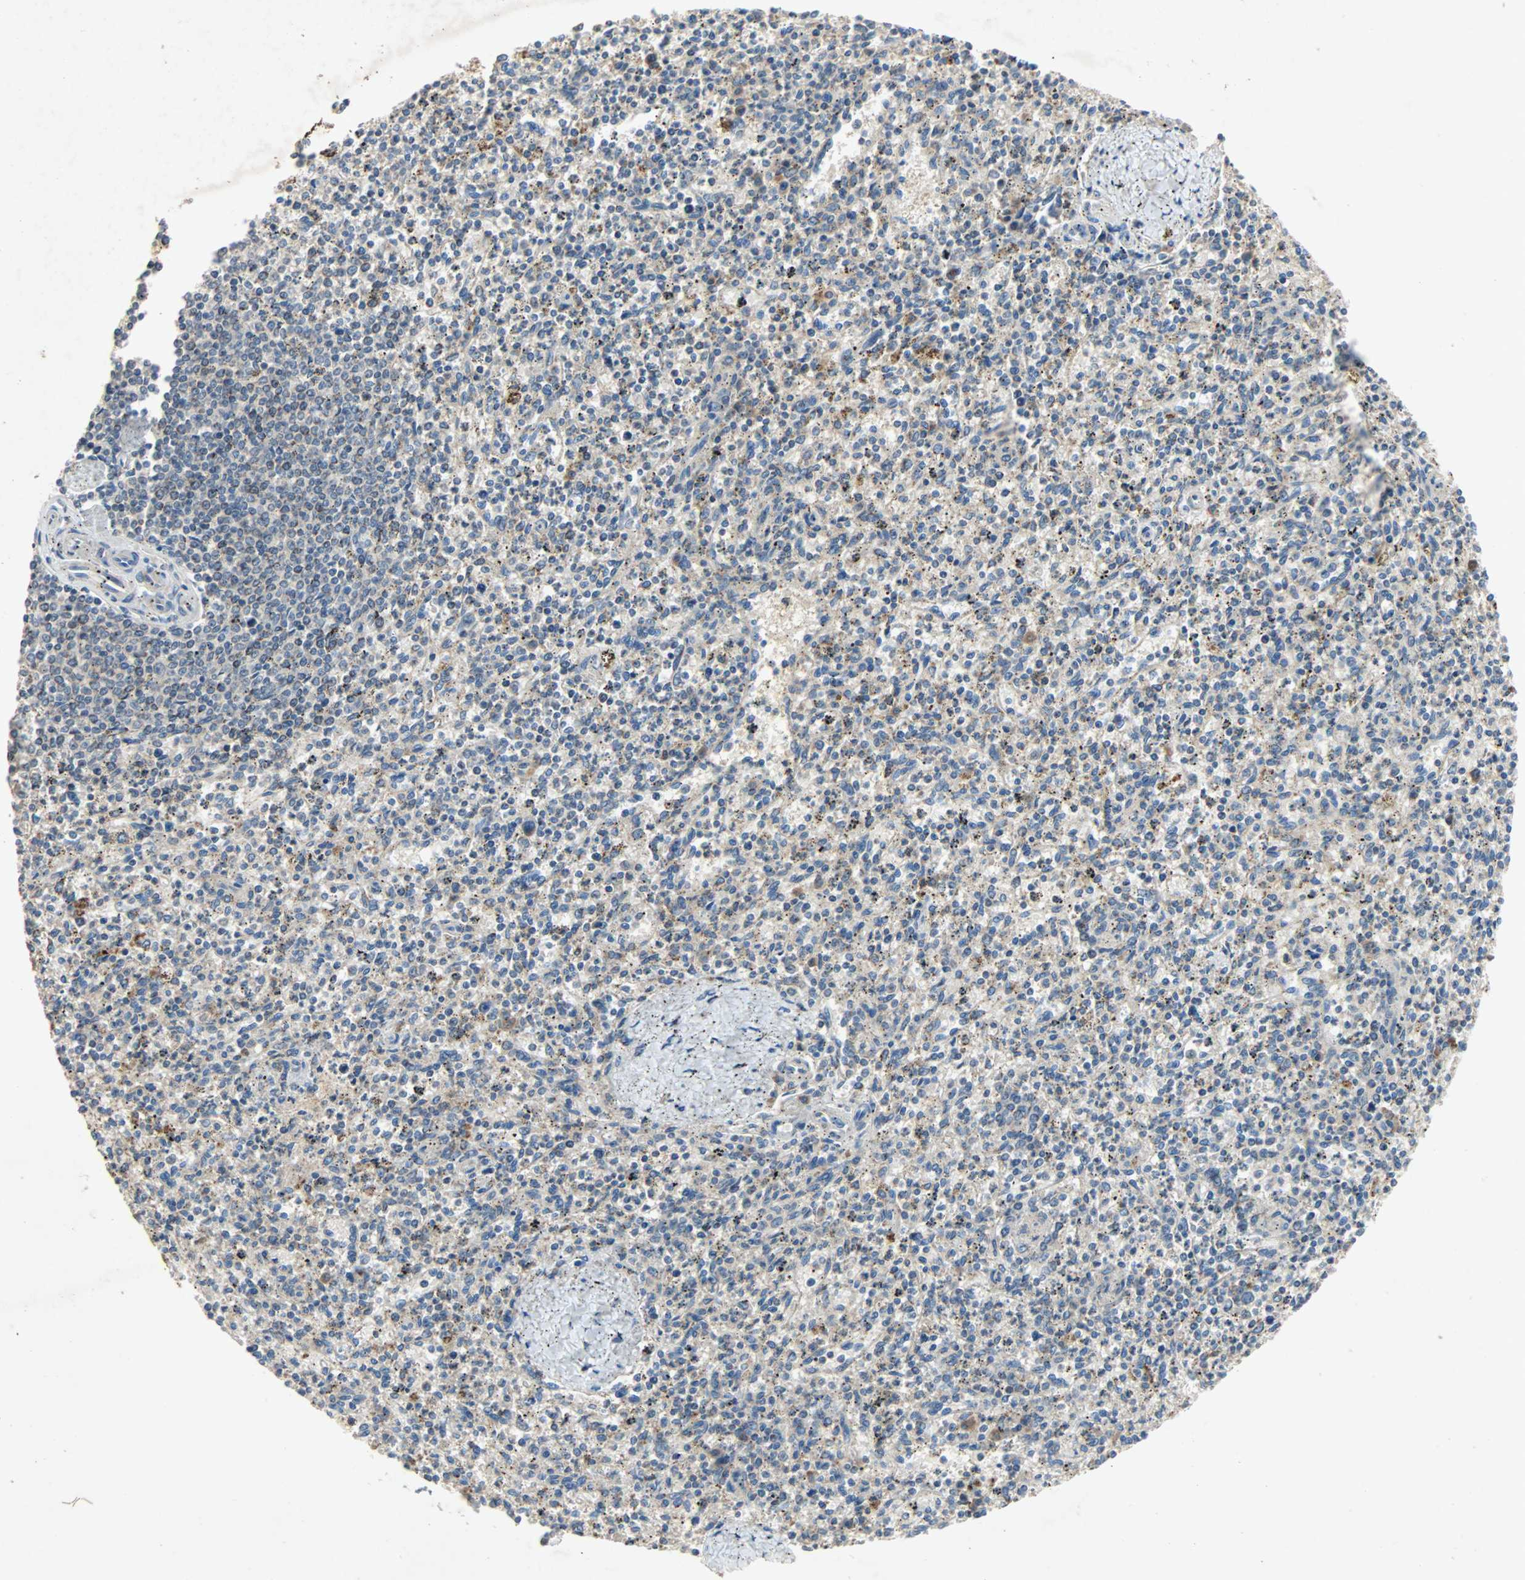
{"staining": {"intensity": "weak", "quantity": ">75%", "location": "cytoplasmic/membranous"}, "tissue": "spleen", "cell_type": "Cells in red pulp", "image_type": "normal", "snomed": [{"axis": "morphology", "description": "Normal tissue, NOS"}, {"axis": "topography", "description": "Spleen"}], "caption": "The photomicrograph demonstrates immunohistochemical staining of benign spleen. There is weak cytoplasmic/membranous staining is present in about >75% of cells in red pulp.", "gene": "XYLT1", "patient": {"sex": "male", "age": 72}}